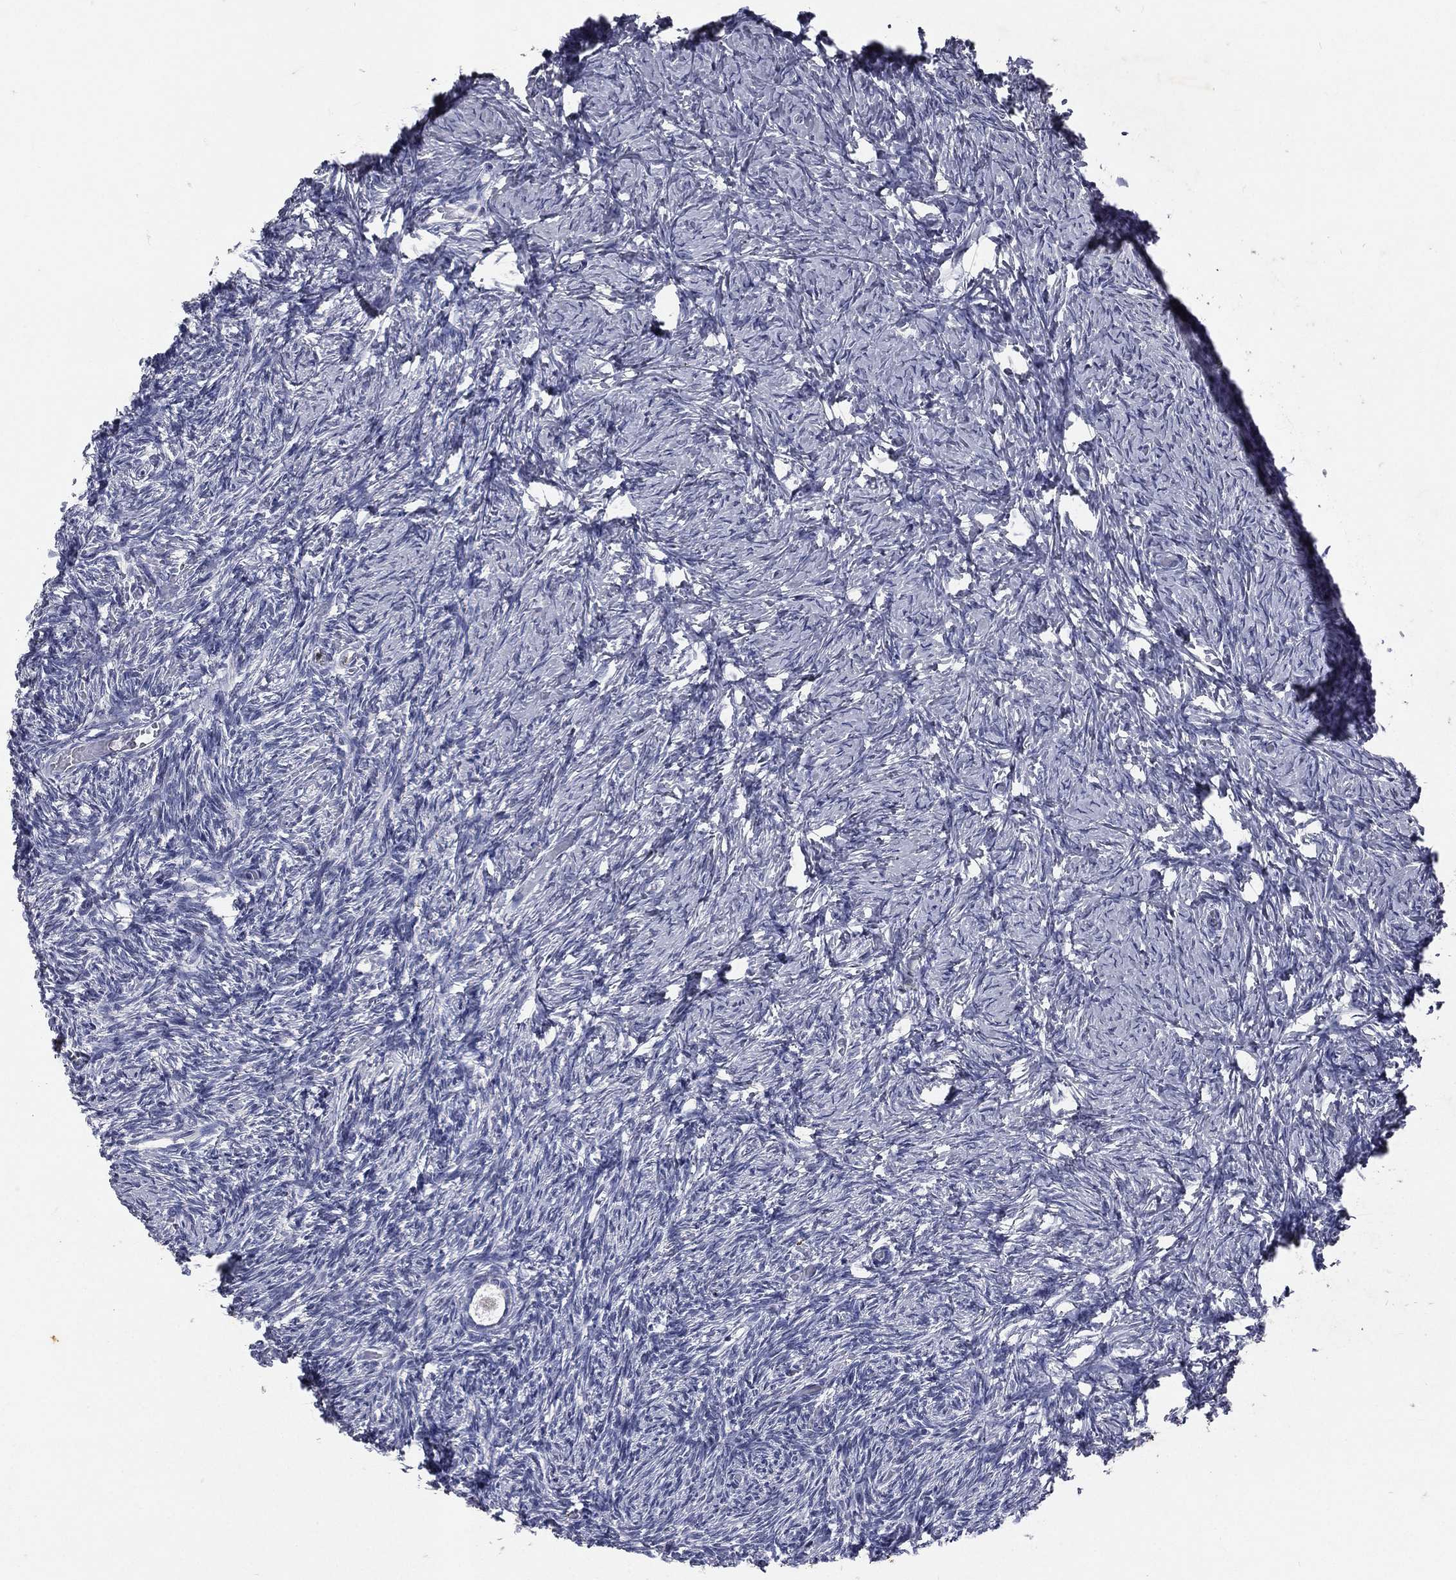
{"staining": {"intensity": "negative", "quantity": "none", "location": "none"}, "tissue": "ovary", "cell_type": "Follicle cells", "image_type": "normal", "snomed": [{"axis": "morphology", "description": "Normal tissue, NOS"}, {"axis": "topography", "description": "Ovary"}], "caption": "Immunohistochemistry (IHC) micrograph of unremarkable ovary stained for a protein (brown), which reveals no expression in follicle cells.", "gene": "SLC34A2", "patient": {"sex": "female", "age": 39}}